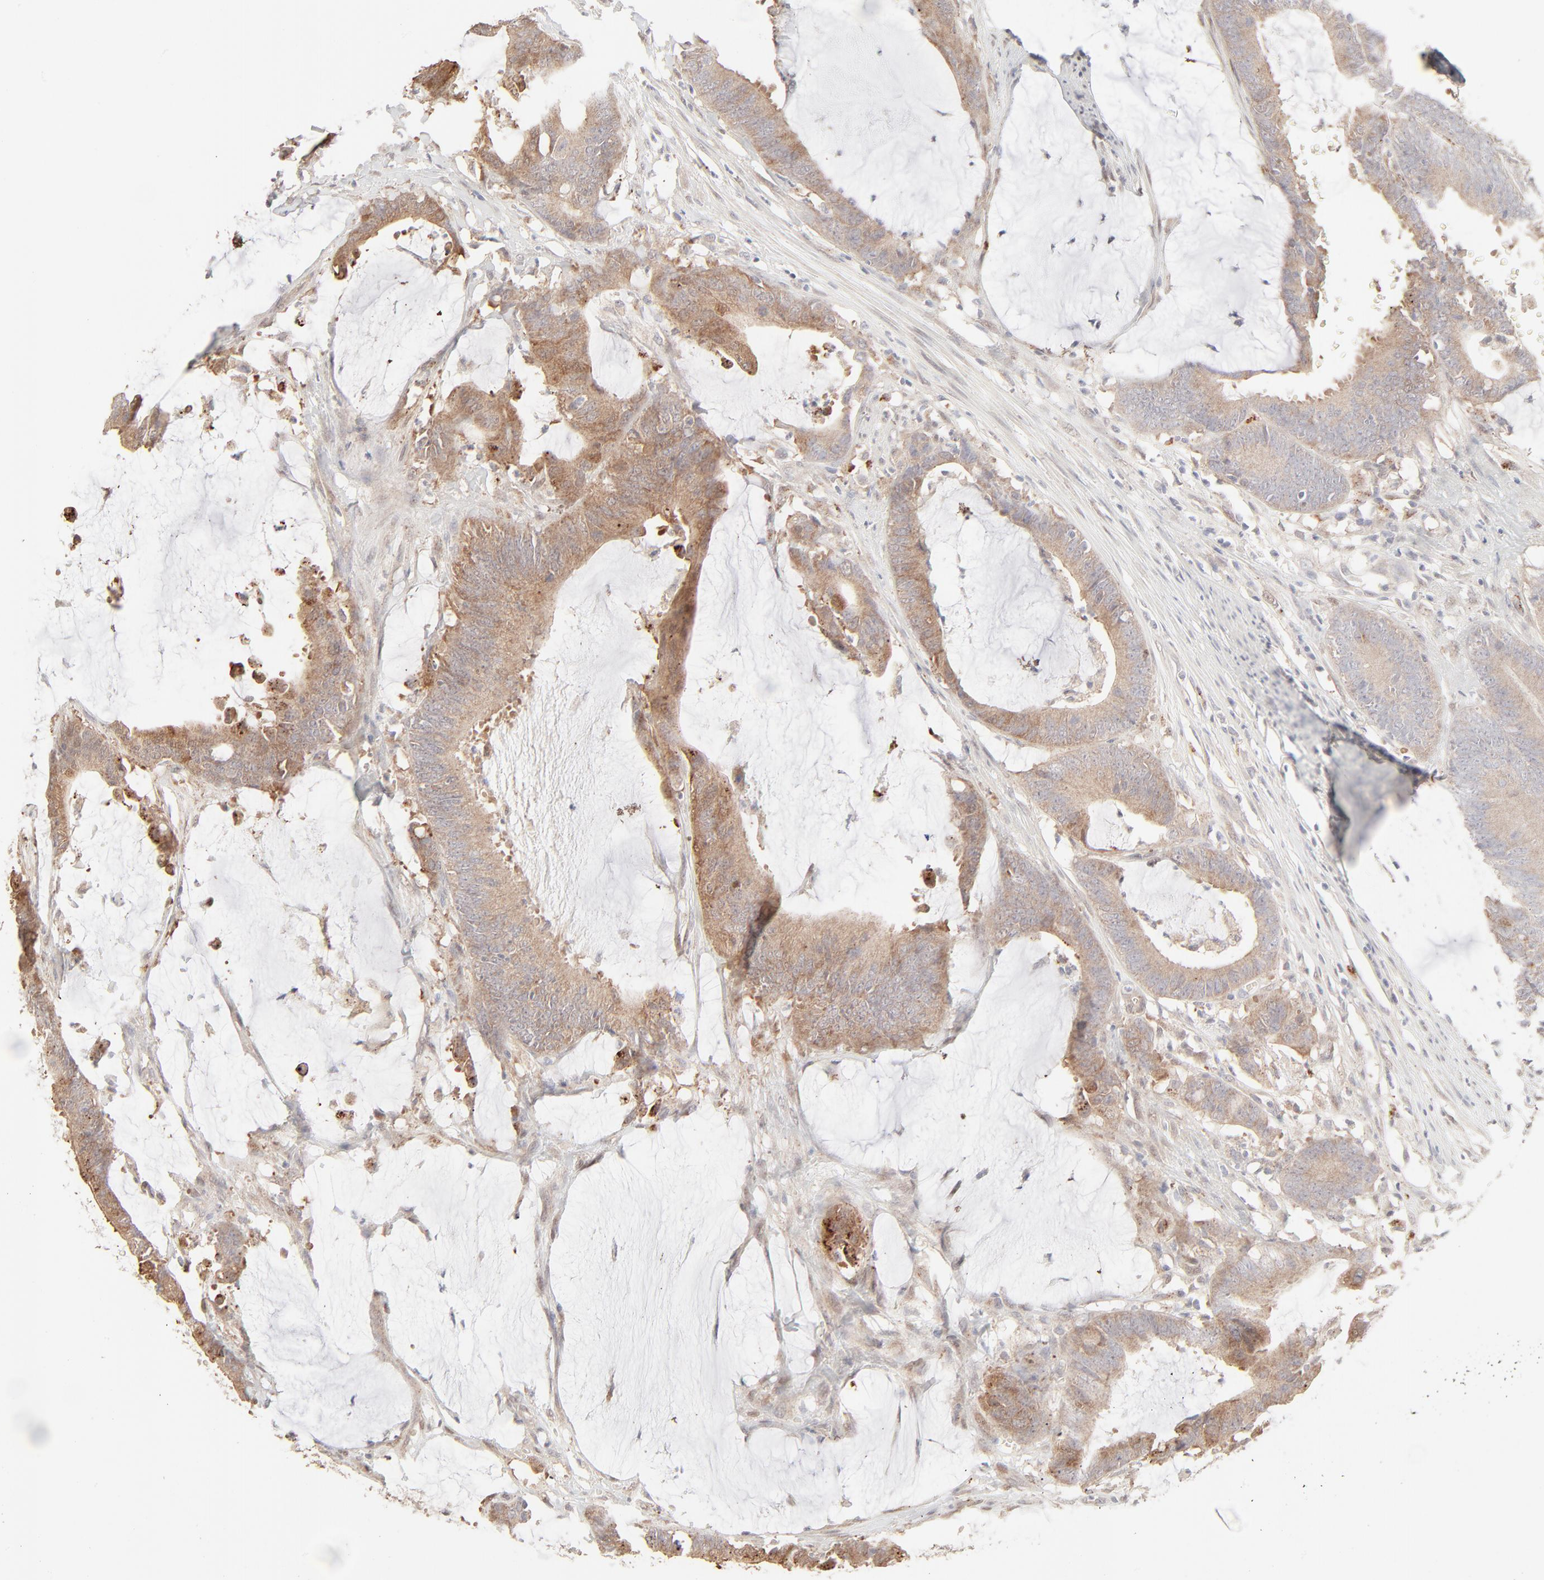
{"staining": {"intensity": "moderate", "quantity": ">75%", "location": "cytoplasmic/membranous"}, "tissue": "colorectal cancer", "cell_type": "Tumor cells", "image_type": "cancer", "snomed": [{"axis": "morphology", "description": "Adenocarcinoma, NOS"}, {"axis": "topography", "description": "Rectum"}], "caption": "Human colorectal cancer (adenocarcinoma) stained with a protein marker demonstrates moderate staining in tumor cells.", "gene": "LGALS2", "patient": {"sex": "female", "age": 66}}